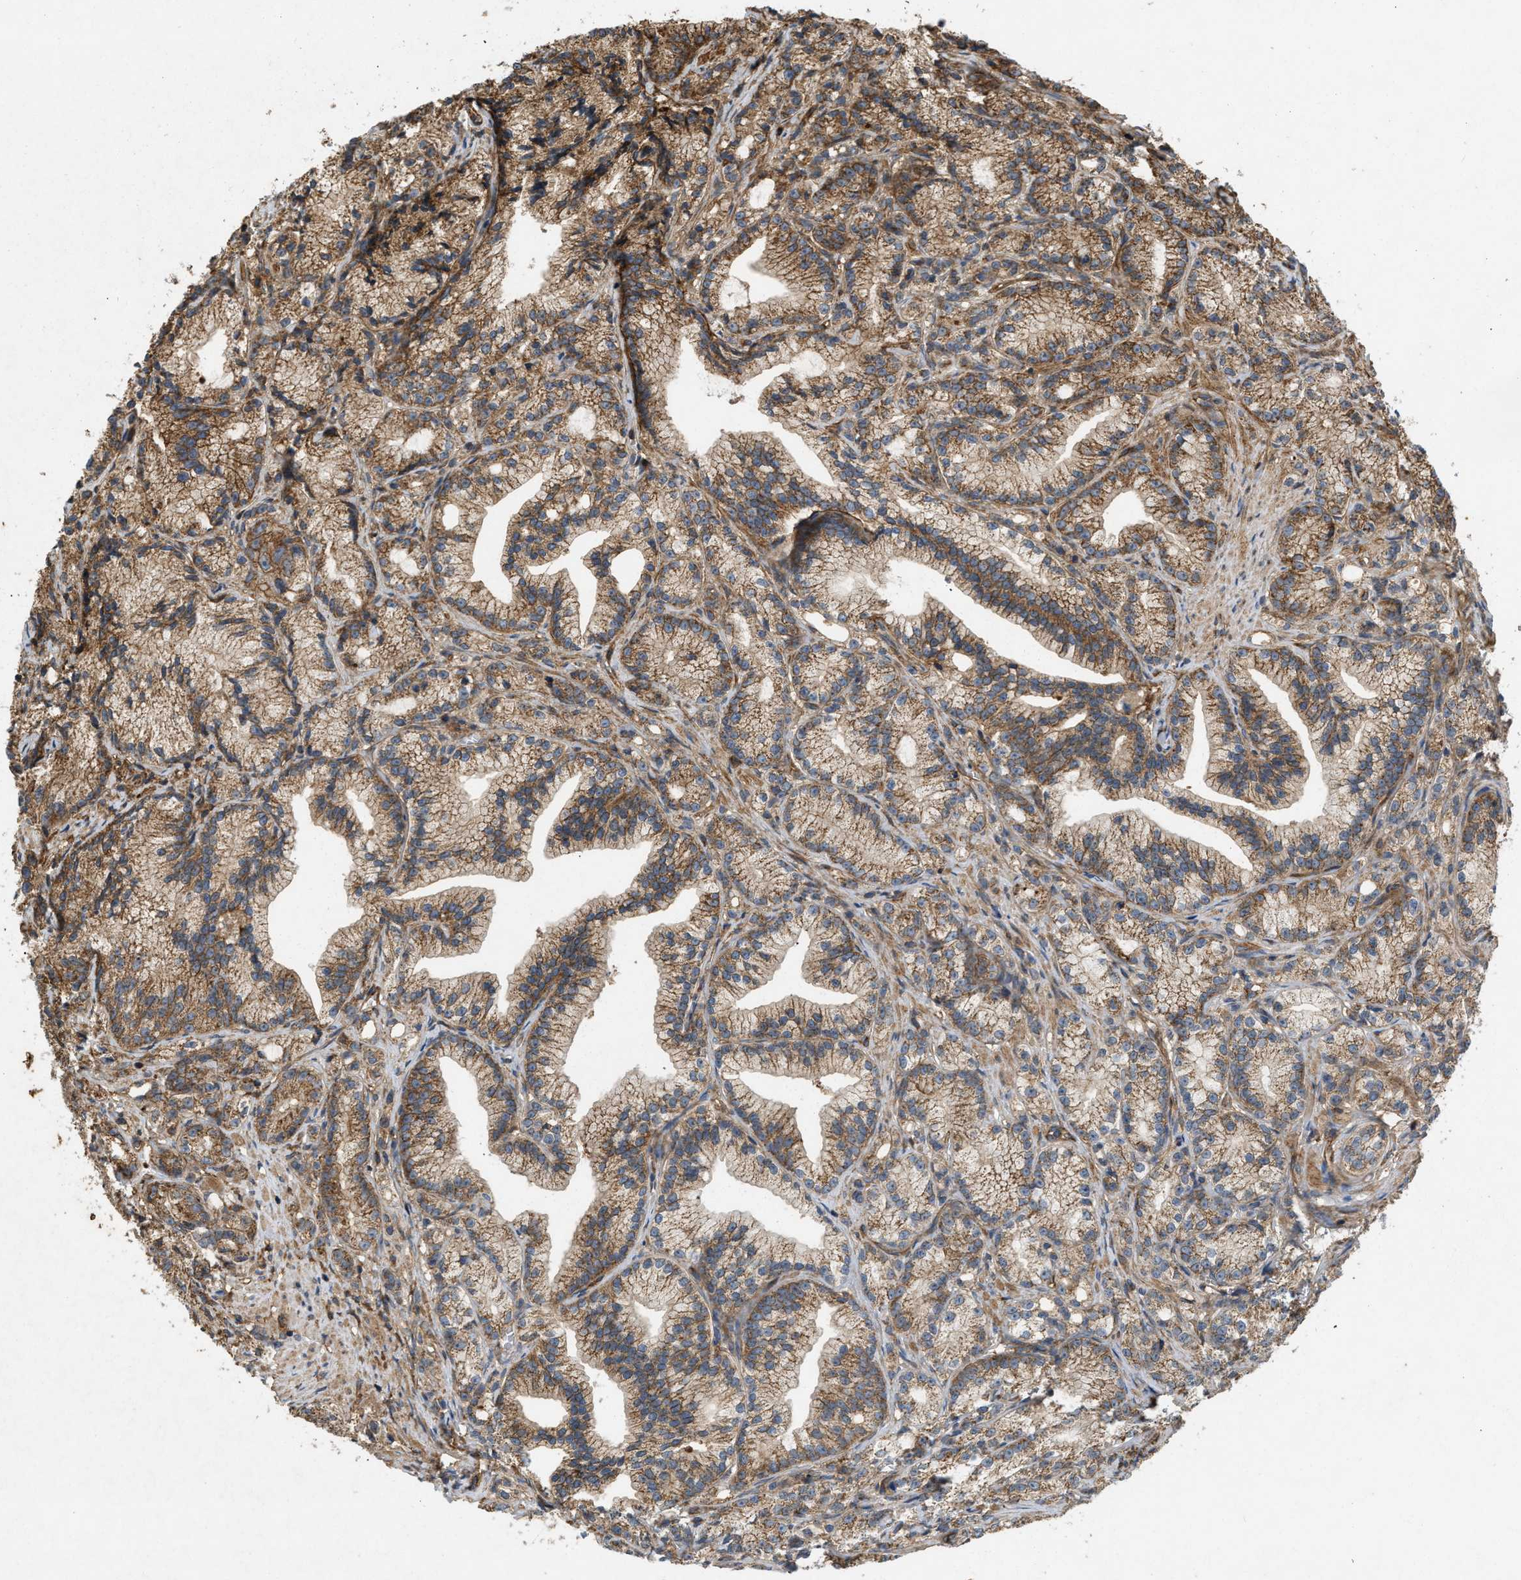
{"staining": {"intensity": "moderate", "quantity": ">75%", "location": "cytoplasmic/membranous"}, "tissue": "prostate cancer", "cell_type": "Tumor cells", "image_type": "cancer", "snomed": [{"axis": "morphology", "description": "Adenocarcinoma, Low grade"}, {"axis": "topography", "description": "Prostate"}], "caption": "Brown immunohistochemical staining in human prostate cancer reveals moderate cytoplasmic/membranous positivity in approximately >75% of tumor cells.", "gene": "GNB4", "patient": {"sex": "male", "age": 89}}